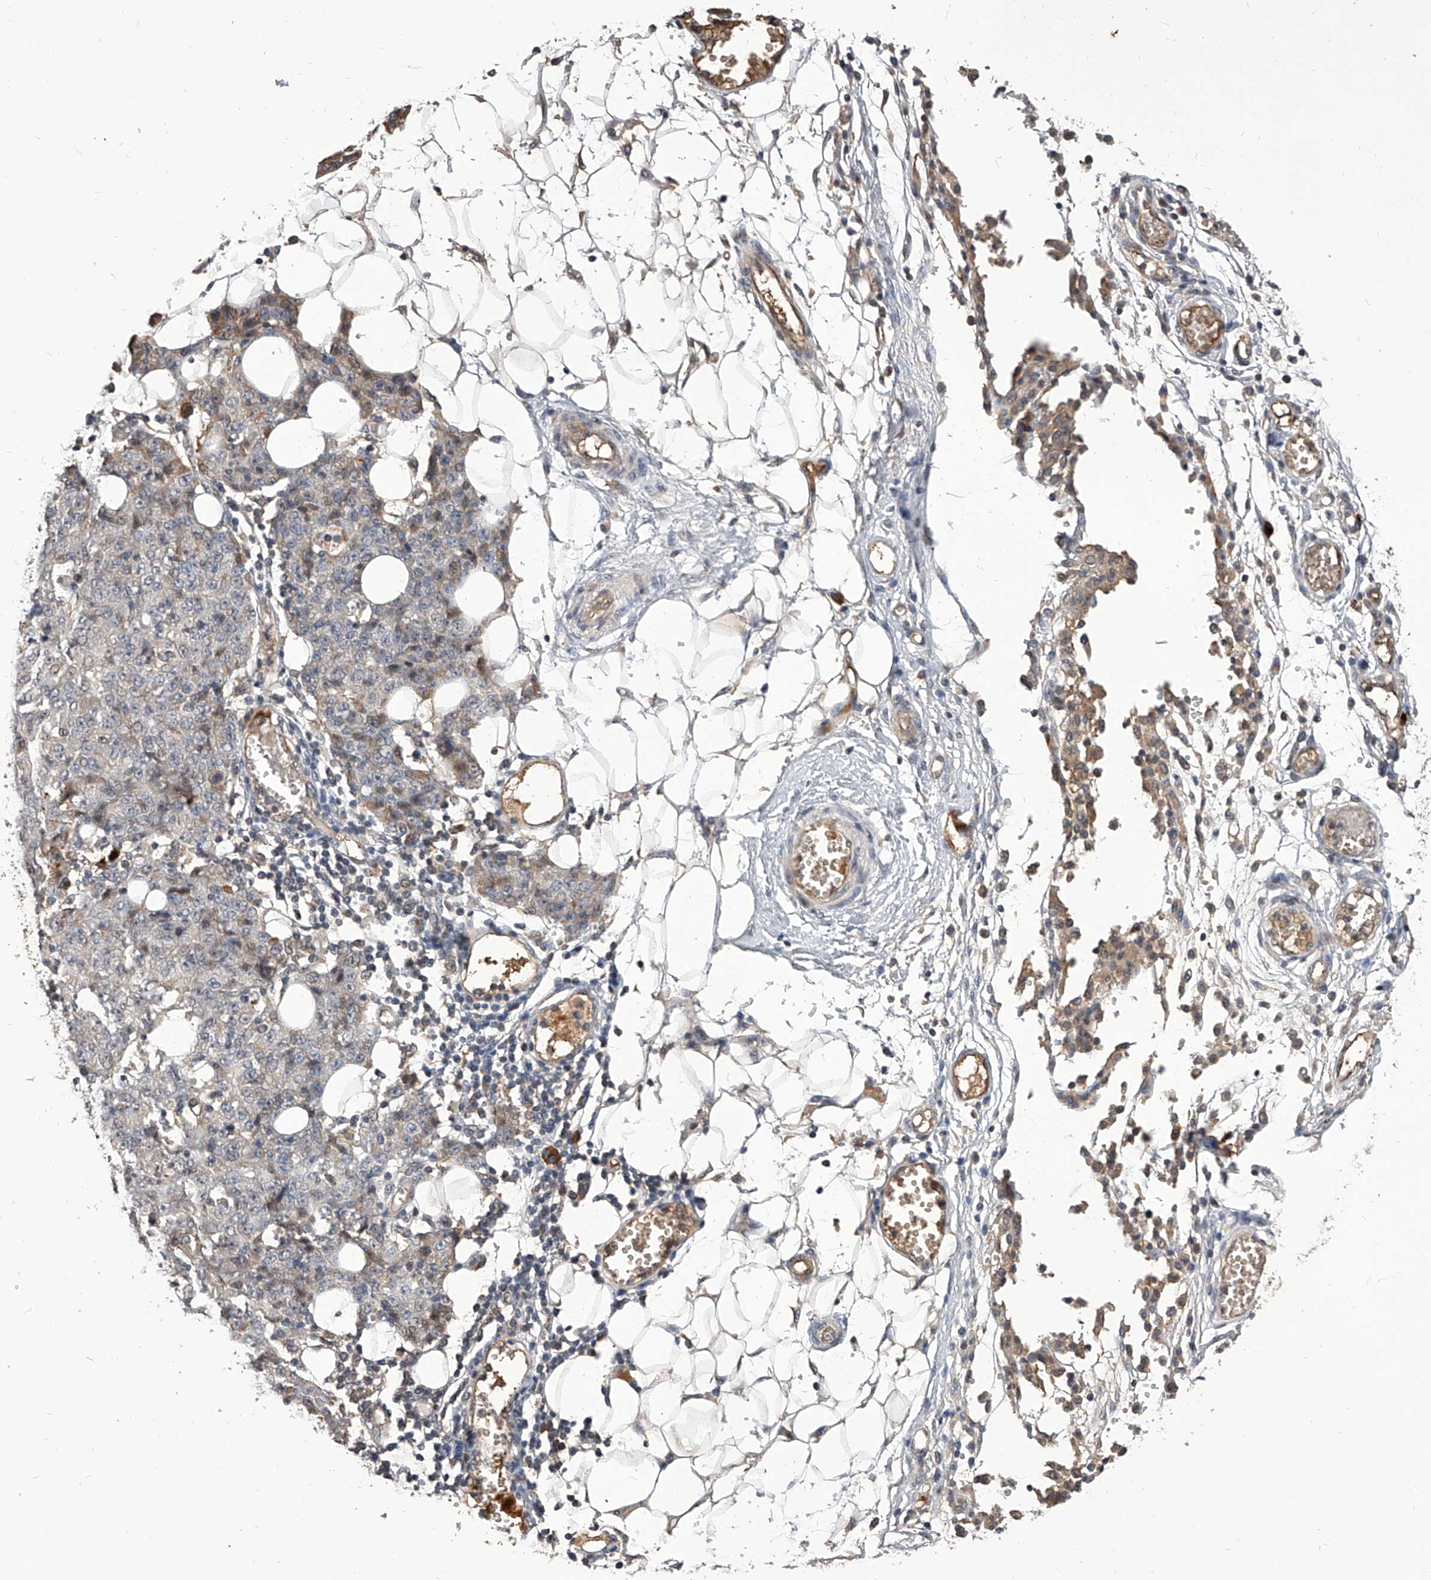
{"staining": {"intensity": "weak", "quantity": "<25%", "location": "cytoplasmic/membranous"}, "tissue": "ovarian cancer", "cell_type": "Tumor cells", "image_type": "cancer", "snomed": [{"axis": "morphology", "description": "Carcinoma, endometroid"}, {"axis": "topography", "description": "Ovary"}], "caption": "A high-resolution histopathology image shows immunohistochemistry staining of ovarian cancer, which reveals no significant staining in tumor cells.", "gene": "CFAP410", "patient": {"sex": "female", "age": 42}}